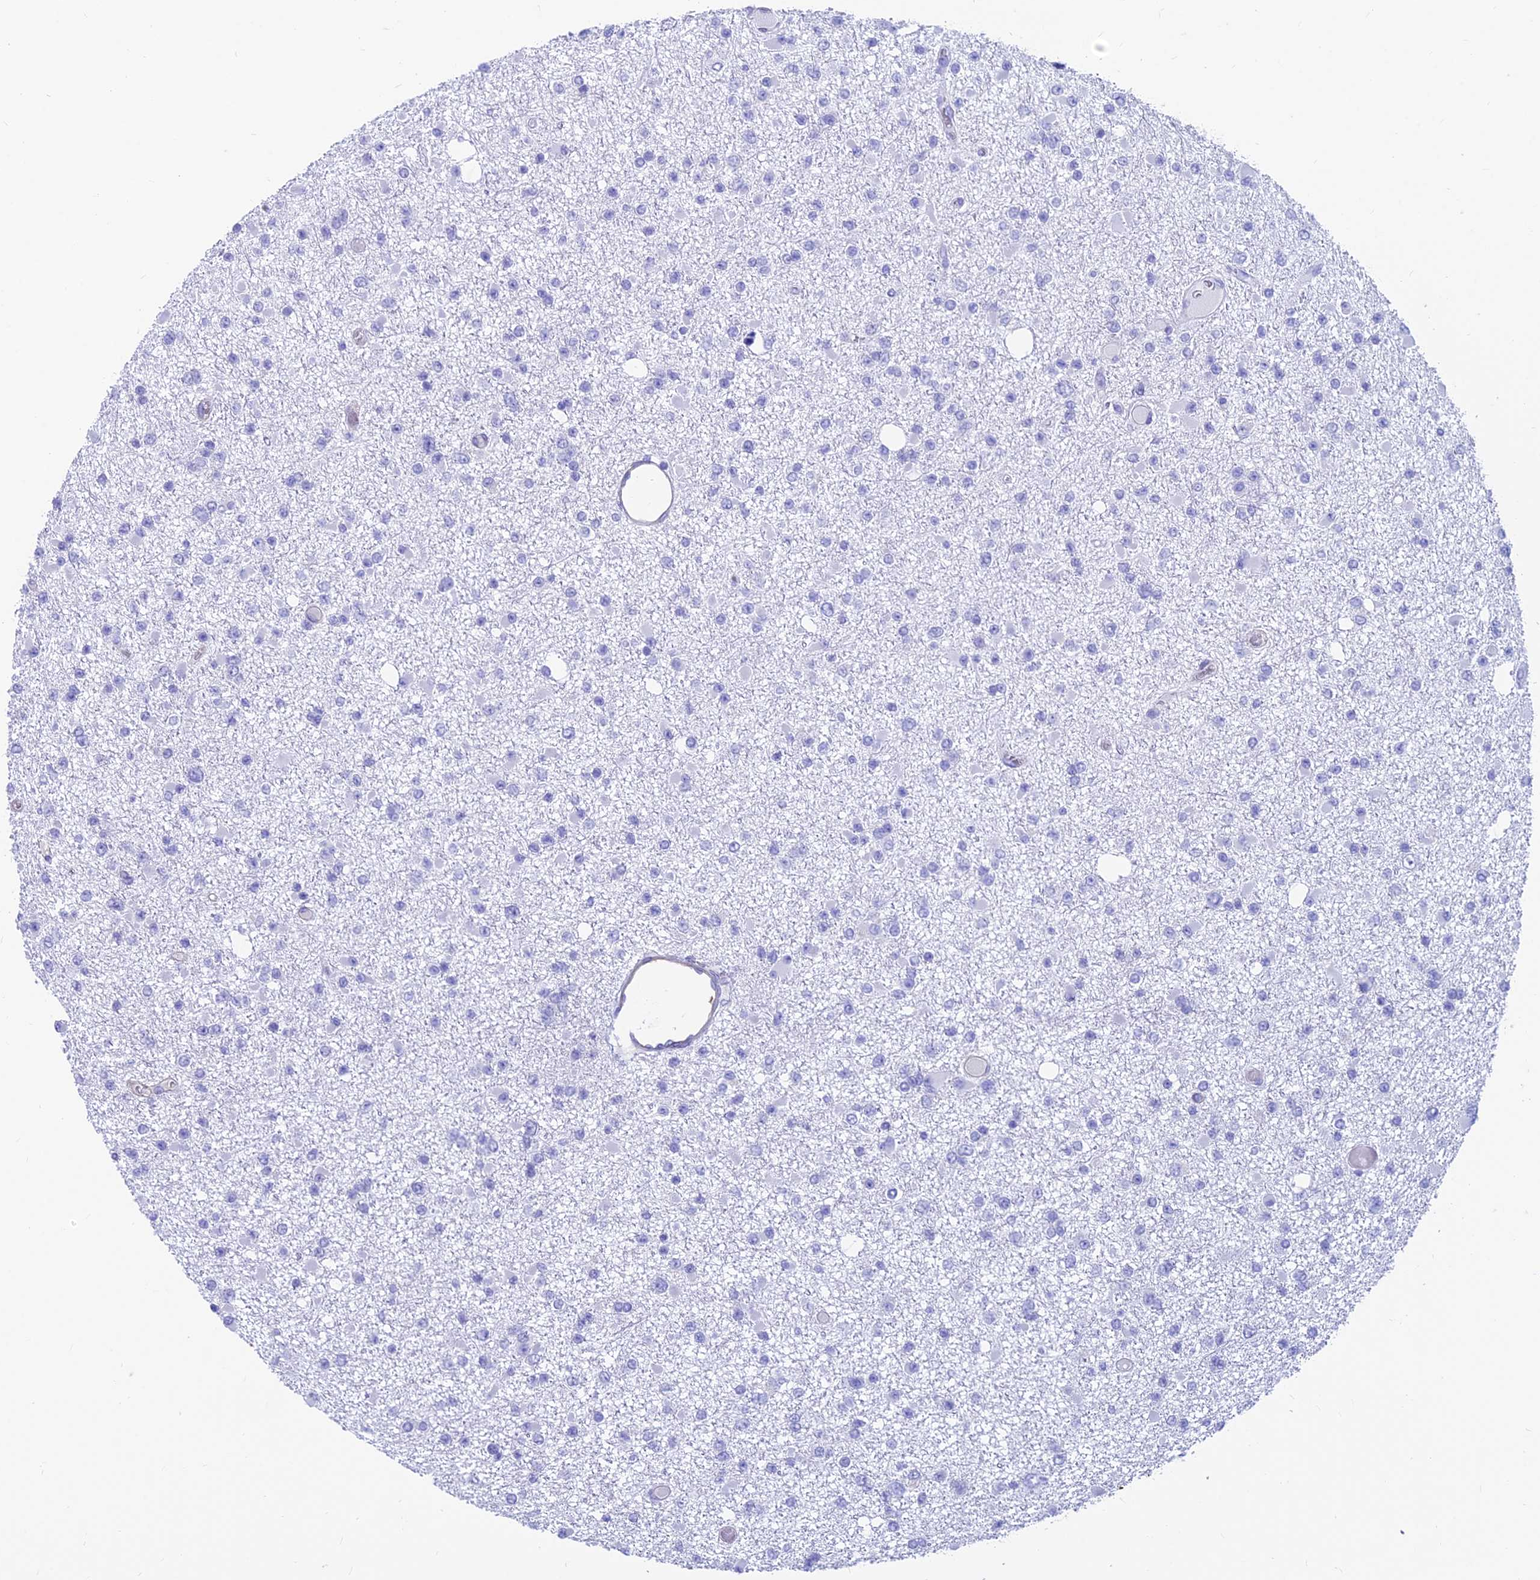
{"staining": {"intensity": "negative", "quantity": "none", "location": "none"}, "tissue": "glioma", "cell_type": "Tumor cells", "image_type": "cancer", "snomed": [{"axis": "morphology", "description": "Glioma, malignant, Low grade"}, {"axis": "topography", "description": "Brain"}], "caption": "An image of glioma stained for a protein reveals no brown staining in tumor cells.", "gene": "RTN4RL1", "patient": {"sex": "female", "age": 22}}